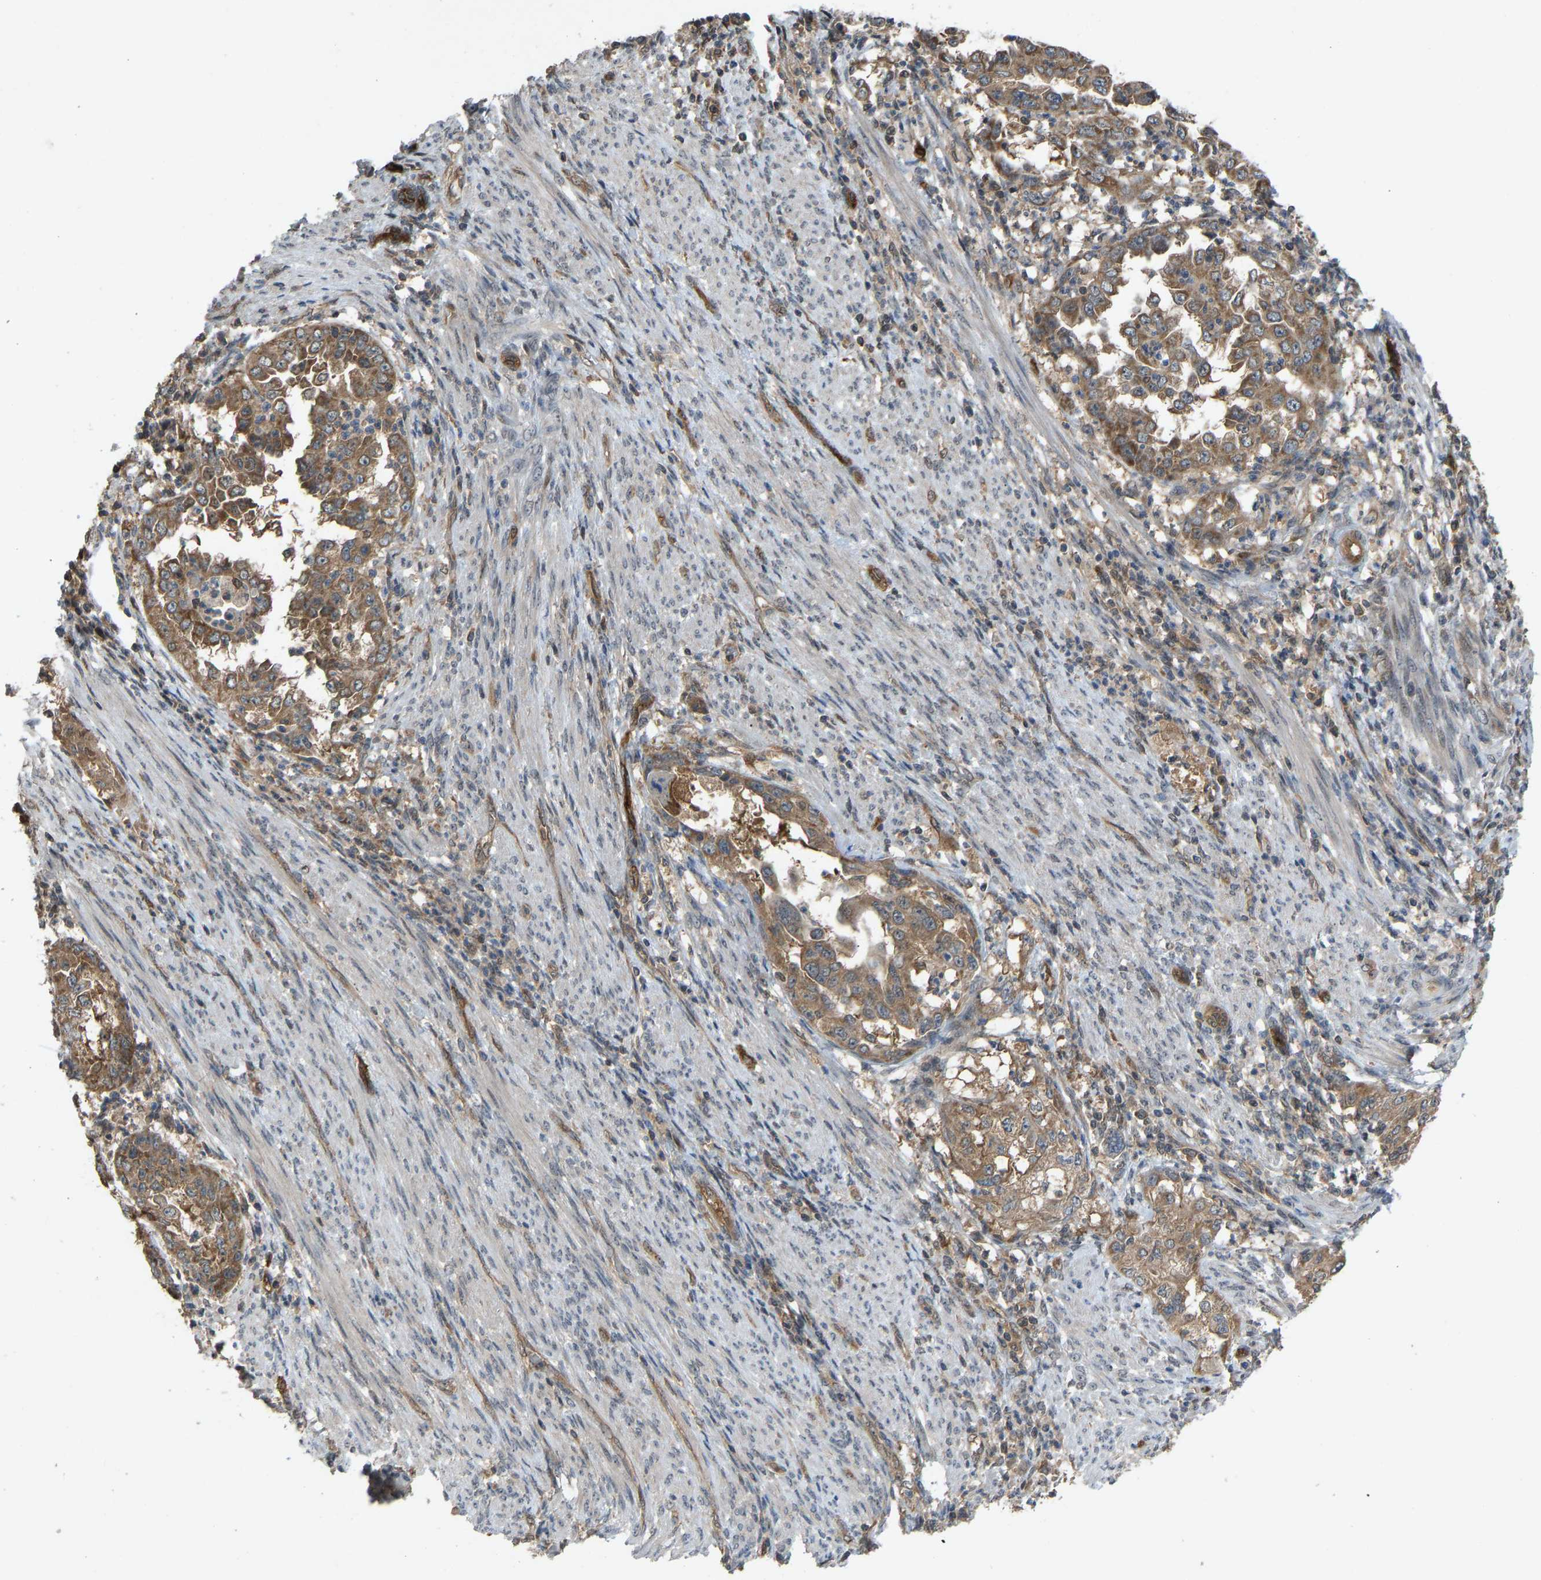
{"staining": {"intensity": "moderate", "quantity": ">75%", "location": "cytoplasmic/membranous"}, "tissue": "endometrial cancer", "cell_type": "Tumor cells", "image_type": "cancer", "snomed": [{"axis": "morphology", "description": "Adenocarcinoma, NOS"}, {"axis": "topography", "description": "Endometrium"}], "caption": "Tumor cells exhibit medium levels of moderate cytoplasmic/membranous expression in about >75% of cells in human endometrial cancer. (Stains: DAB (3,3'-diaminobenzidine) in brown, nuclei in blue, Microscopy: brightfield microscopy at high magnification).", "gene": "CCT8", "patient": {"sex": "female", "age": 85}}